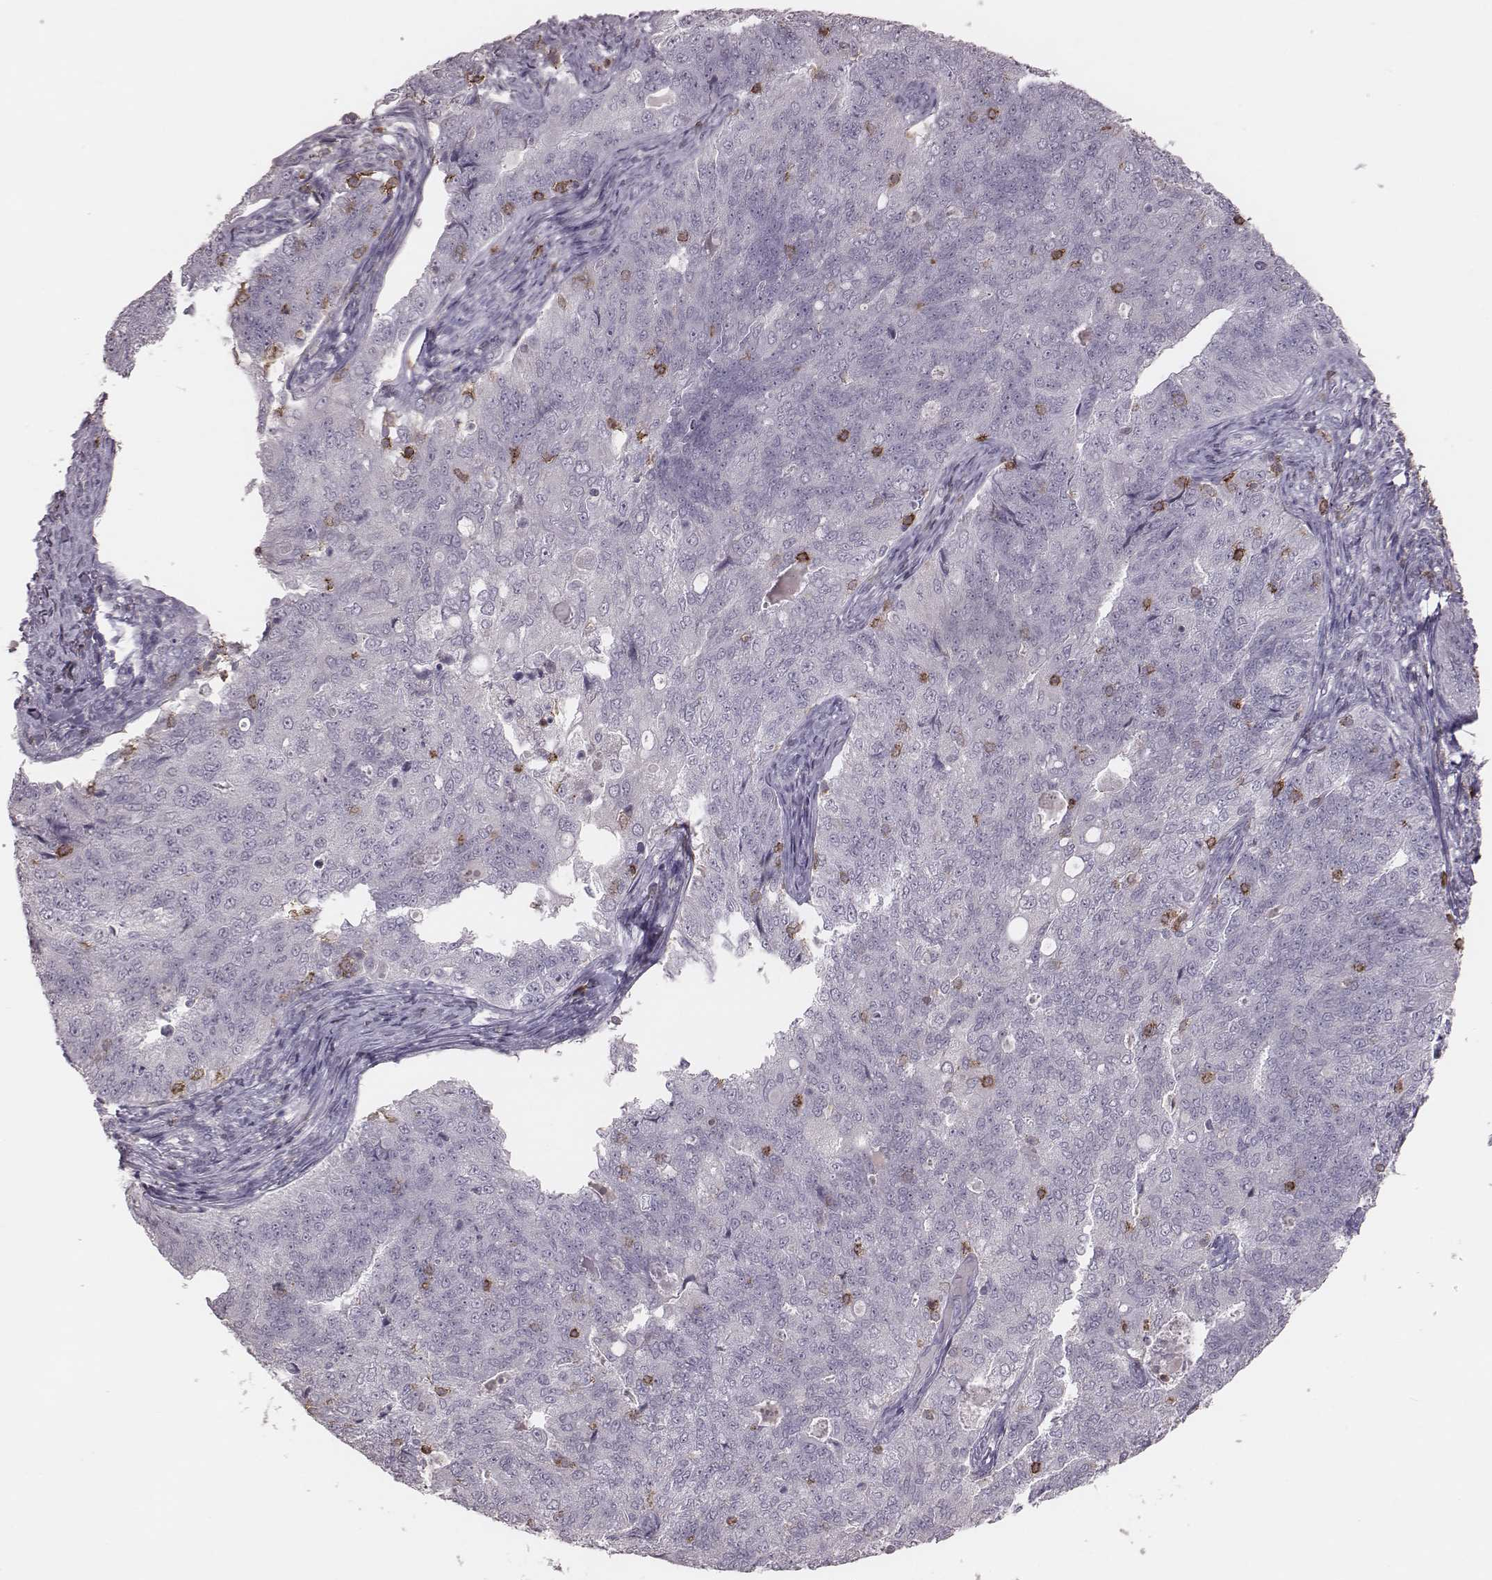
{"staining": {"intensity": "negative", "quantity": "none", "location": "none"}, "tissue": "endometrial cancer", "cell_type": "Tumor cells", "image_type": "cancer", "snomed": [{"axis": "morphology", "description": "Adenocarcinoma, NOS"}, {"axis": "topography", "description": "Endometrium"}], "caption": "Immunohistochemistry (IHC) of endometrial adenocarcinoma reveals no staining in tumor cells.", "gene": "PDCD1", "patient": {"sex": "female", "age": 43}}